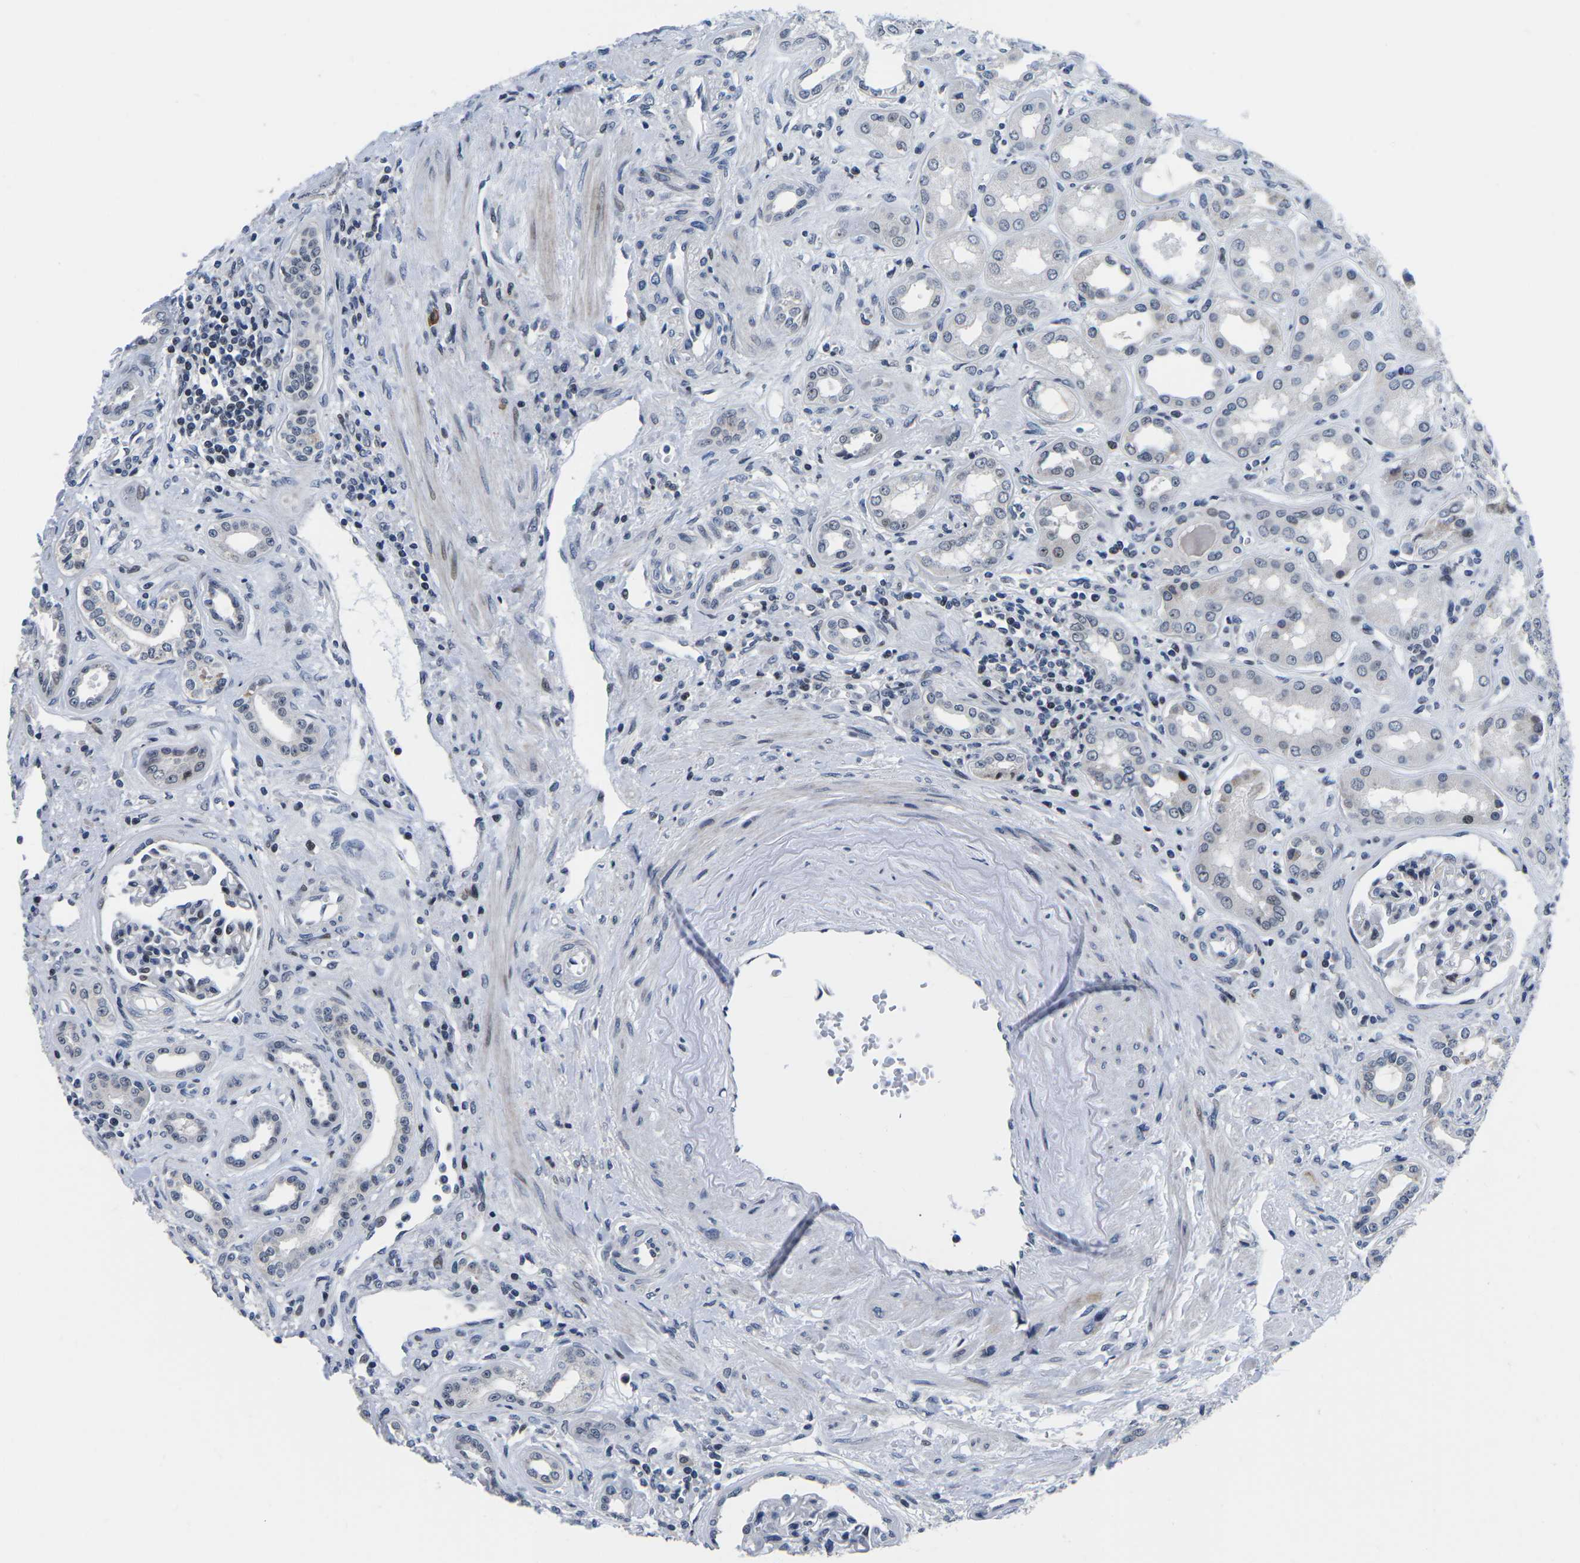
{"staining": {"intensity": "moderate", "quantity": "<25%", "location": "nuclear"}, "tissue": "kidney", "cell_type": "Cells in glomeruli", "image_type": "normal", "snomed": [{"axis": "morphology", "description": "Normal tissue, NOS"}, {"axis": "topography", "description": "Kidney"}], "caption": "Kidney stained with IHC demonstrates moderate nuclear expression in about <25% of cells in glomeruli.", "gene": "CDC73", "patient": {"sex": "male", "age": 59}}